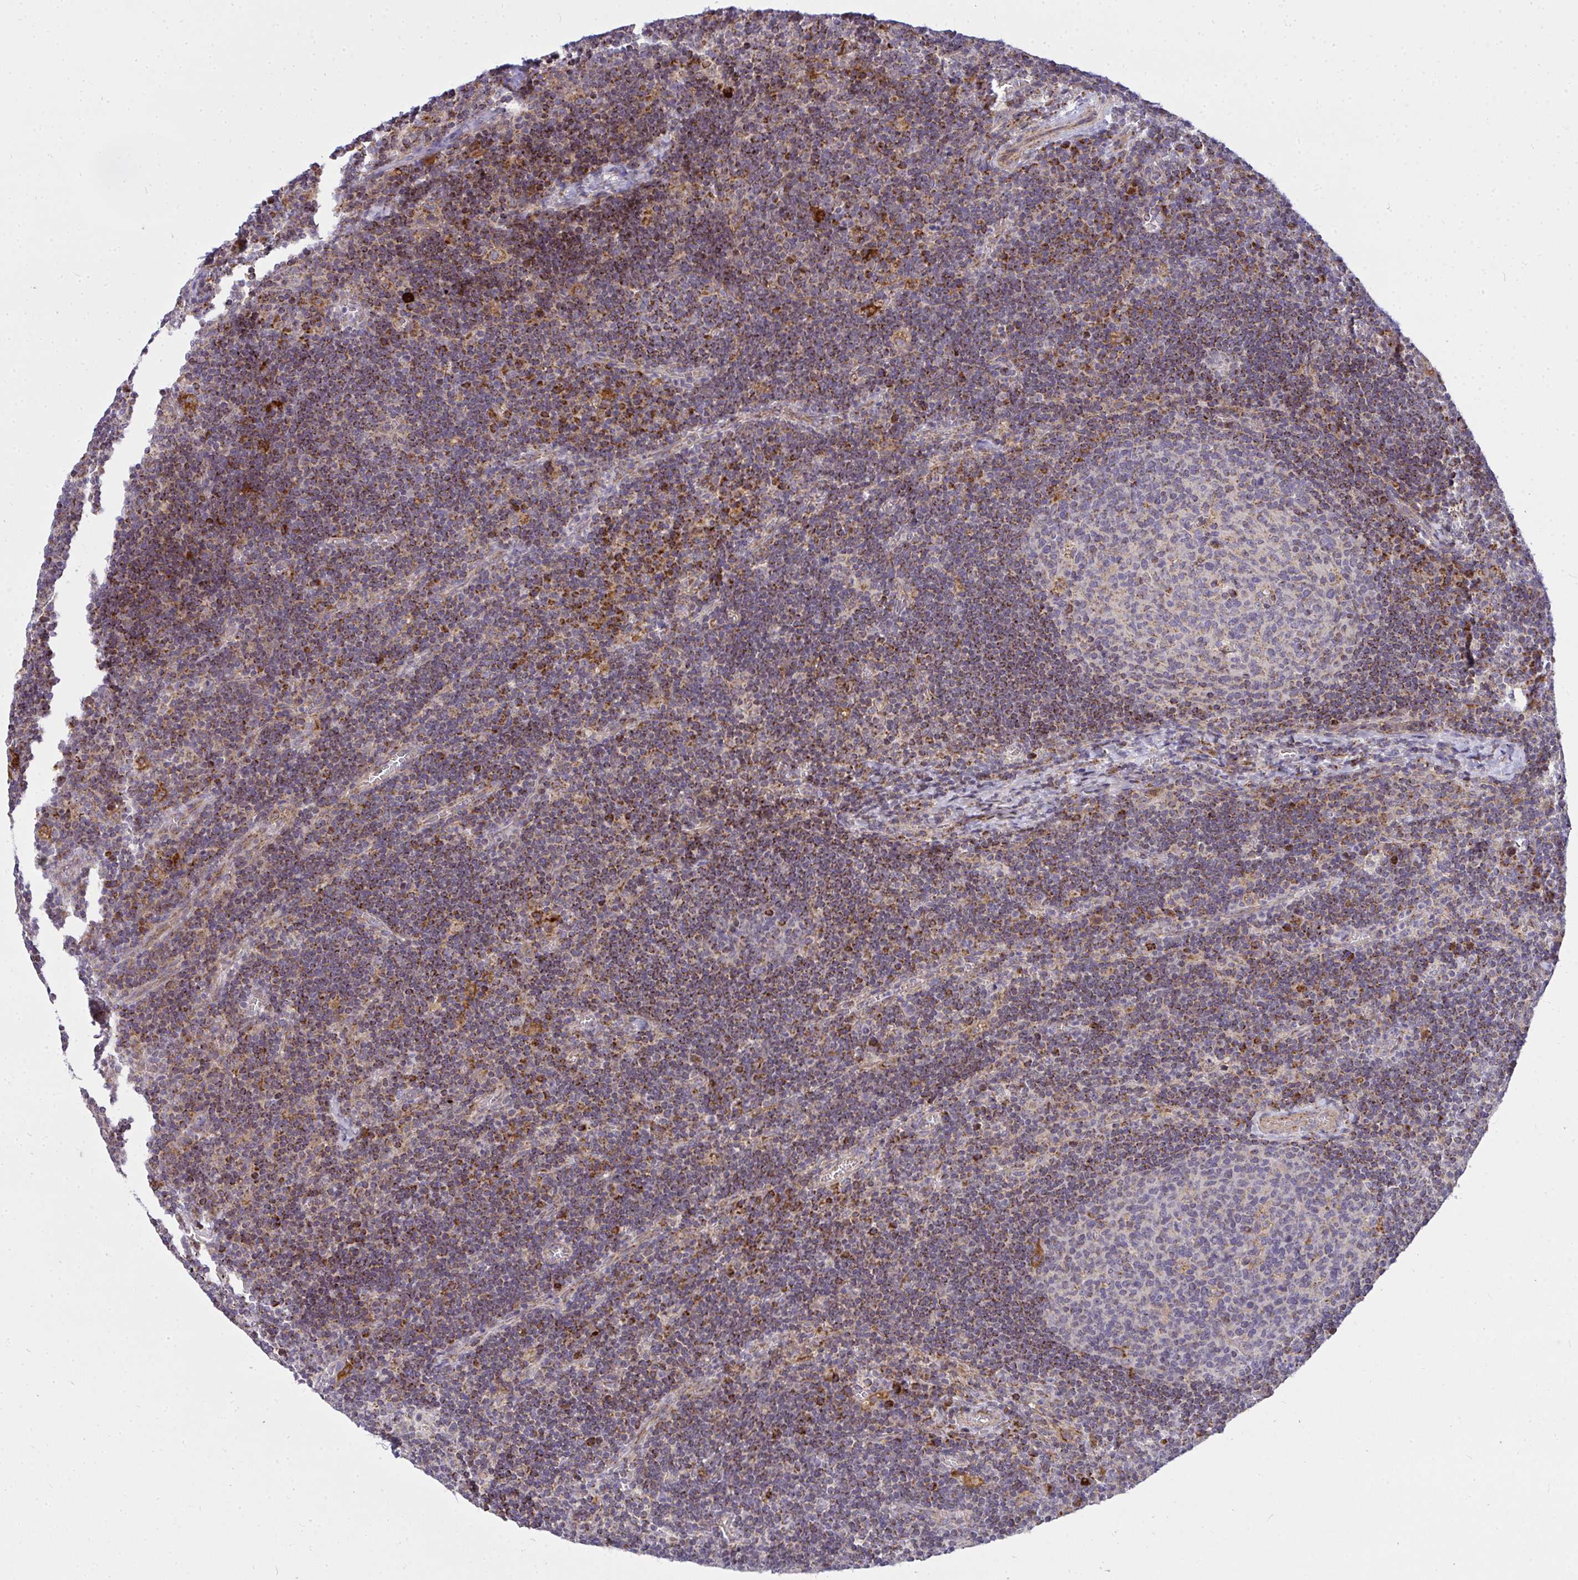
{"staining": {"intensity": "negative", "quantity": "none", "location": "none"}, "tissue": "lymph node", "cell_type": "Germinal center cells", "image_type": "normal", "snomed": [{"axis": "morphology", "description": "Normal tissue, NOS"}, {"axis": "topography", "description": "Lymph node"}], "caption": "An image of human lymph node is negative for staining in germinal center cells. The staining was performed using DAB to visualize the protein expression in brown, while the nuclei were stained in blue with hematoxylin (Magnification: 20x).", "gene": "SRRM4", "patient": {"sex": "male", "age": 67}}